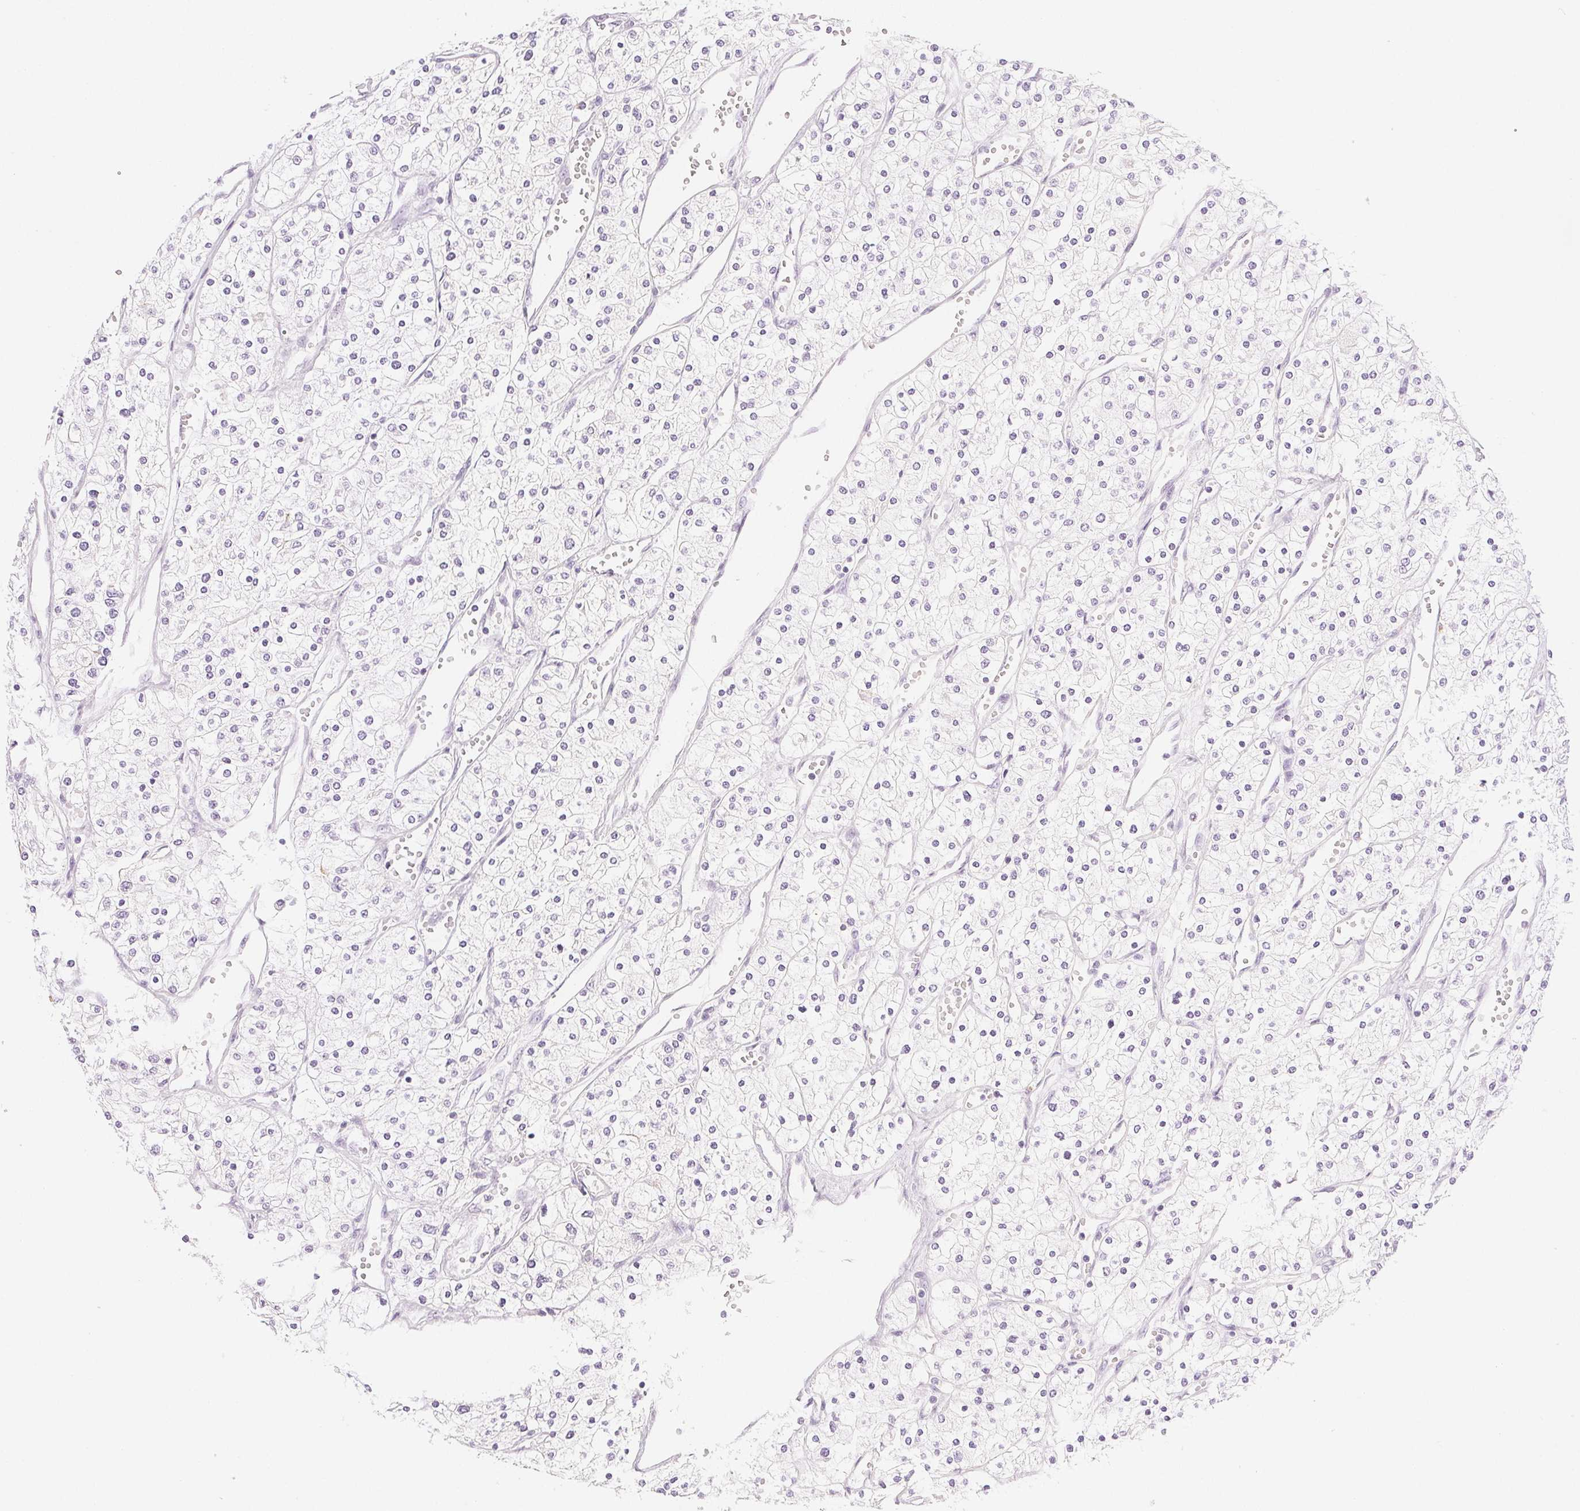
{"staining": {"intensity": "negative", "quantity": "none", "location": "none"}, "tissue": "renal cancer", "cell_type": "Tumor cells", "image_type": "cancer", "snomed": [{"axis": "morphology", "description": "Adenocarcinoma, NOS"}, {"axis": "topography", "description": "Kidney"}], "caption": "Adenocarcinoma (renal) was stained to show a protein in brown. There is no significant staining in tumor cells. The staining was performed using DAB (3,3'-diaminobenzidine) to visualize the protein expression in brown, while the nuclei were stained in blue with hematoxylin (Magnification: 20x).", "gene": "SLC5A2", "patient": {"sex": "male", "age": 80}}